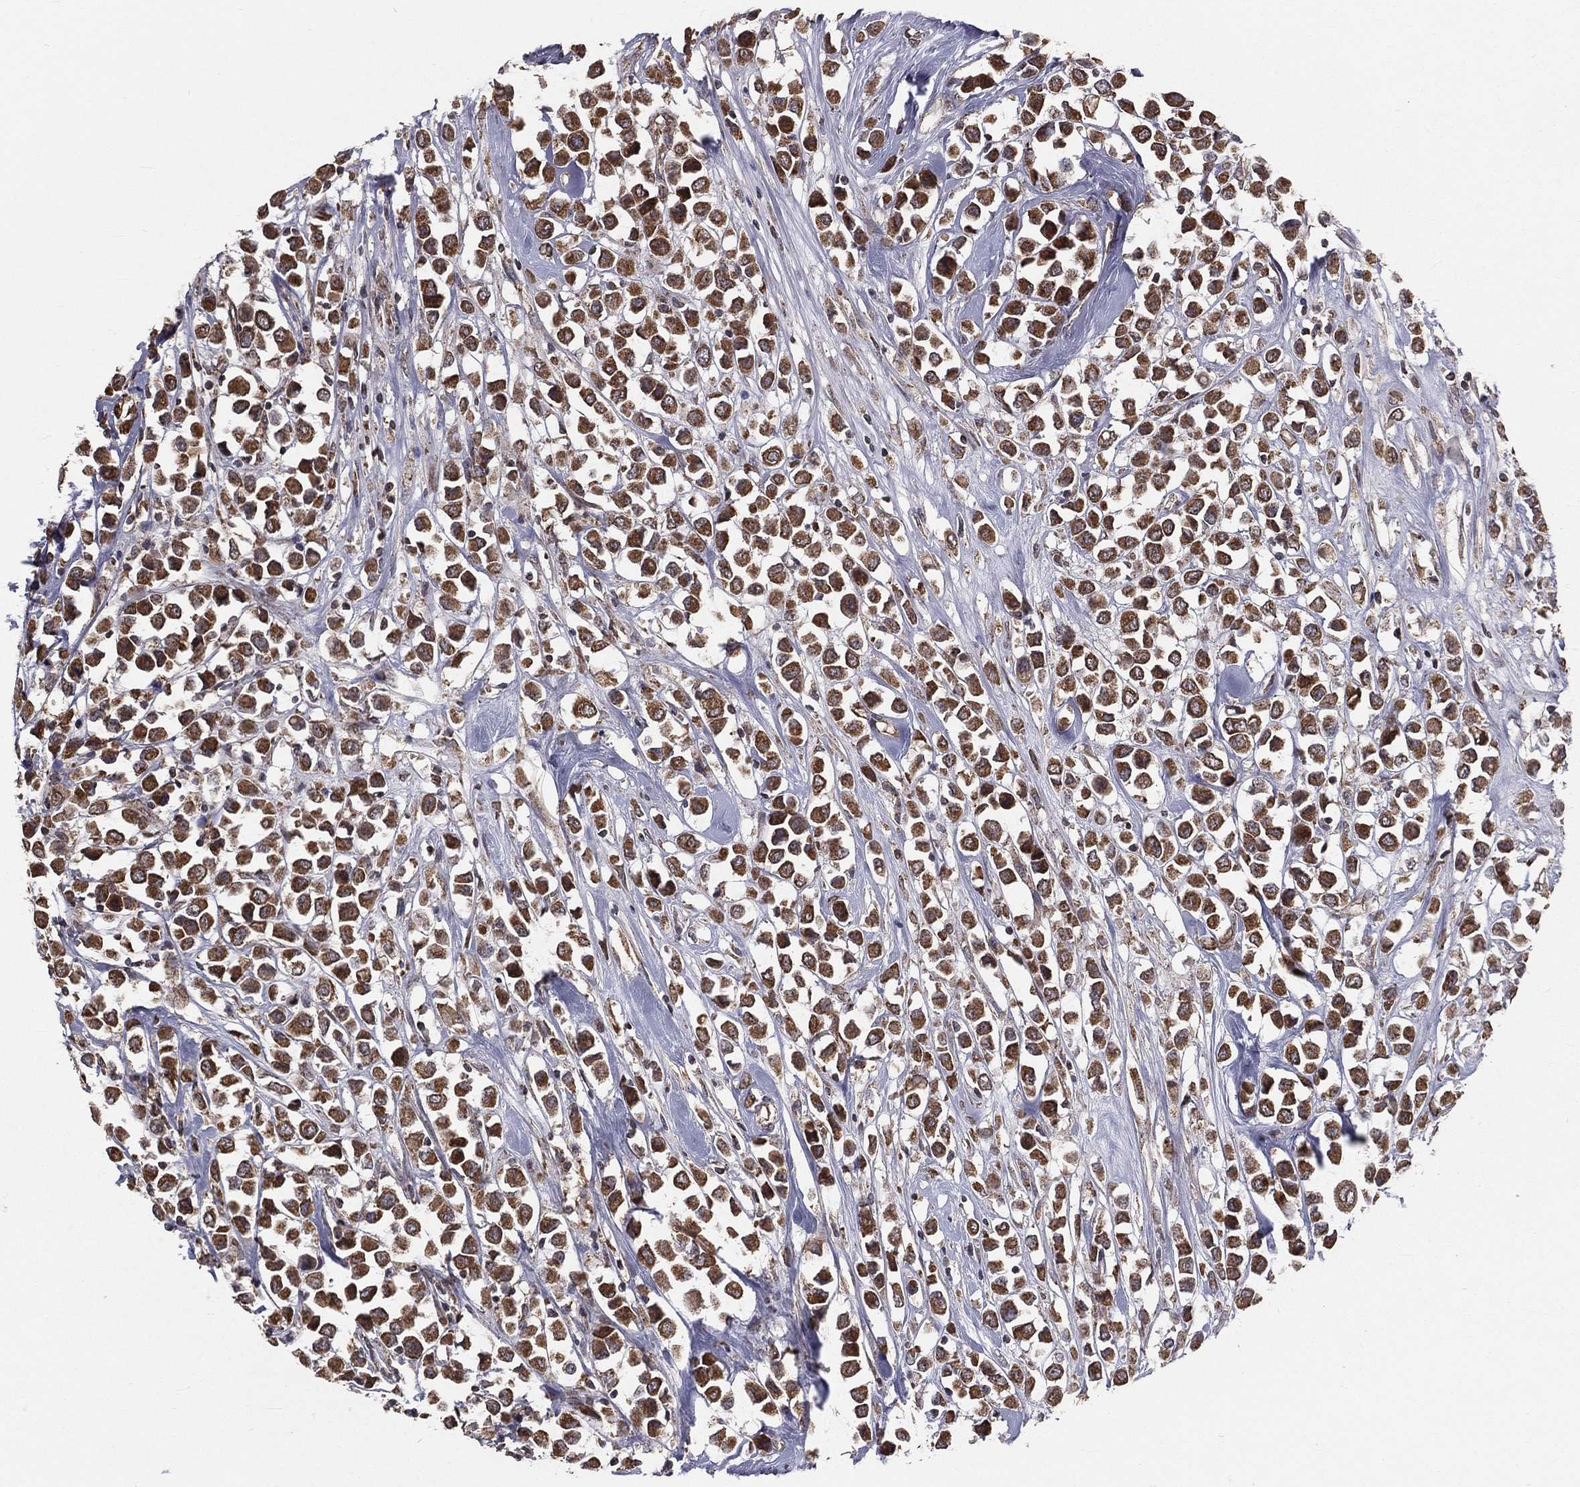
{"staining": {"intensity": "strong", "quantity": ">75%", "location": "cytoplasmic/membranous"}, "tissue": "breast cancer", "cell_type": "Tumor cells", "image_type": "cancer", "snomed": [{"axis": "morphology", "description": "Duct carcinoma"}, {"axis": "topography", "description": "Breast"}], "caption": "Human breast cancer stained for a protein (brown) demonstrates strong cytoplasmic/membranous positive positivity in approximately >75% of tumor cells.", "gene": "MRPL46", "patient": {"sex": "female", "age": 61}}